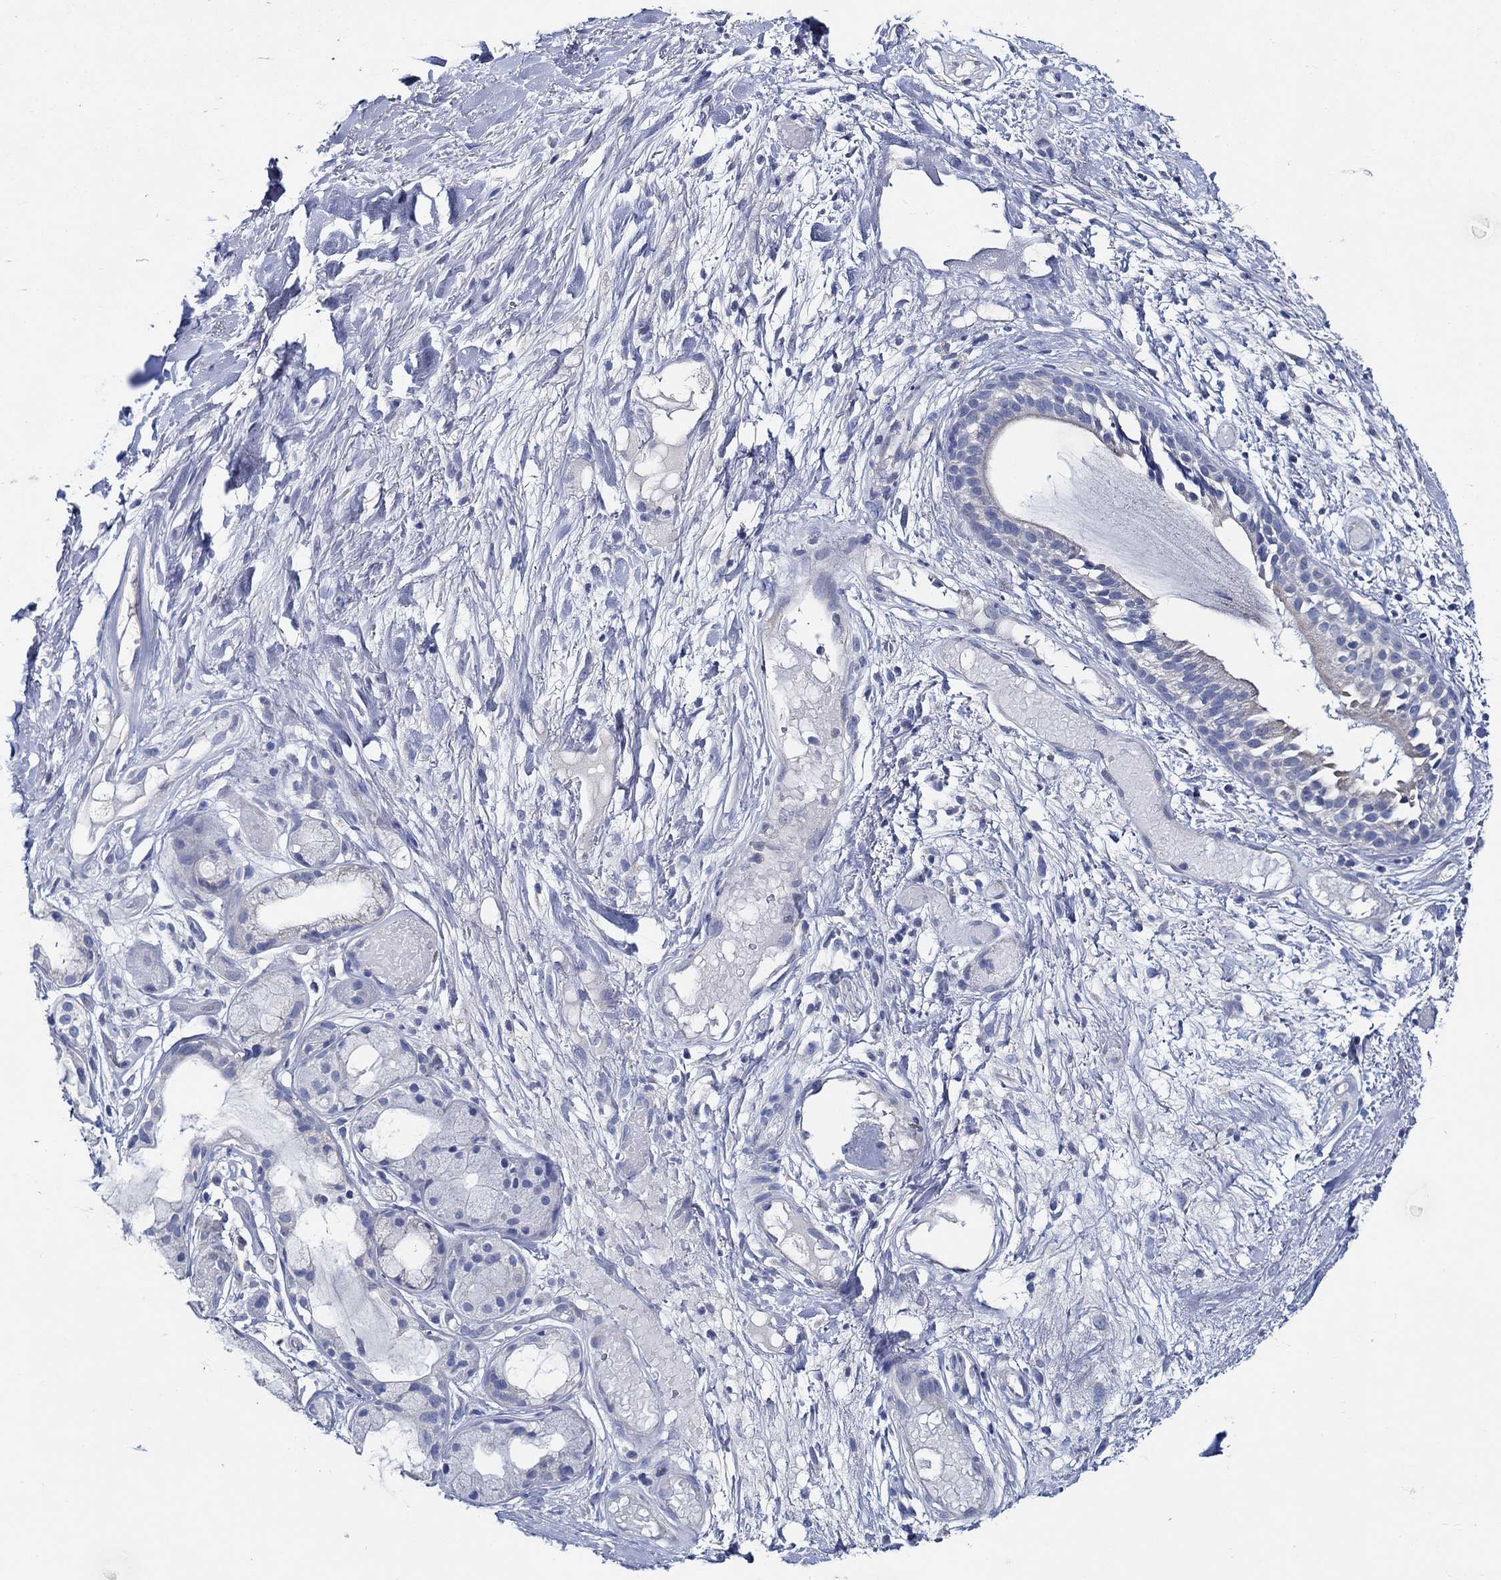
{"staining": {"intensity": "negative", "quantity": "none", "location": "none"}, "tissue": "soft tissue", "cell_type": "Fibroblasts", "image_type": "normal", "snomed": [{"axis": "morphology", "description": "Normal tissue, NOS"}, {"axis": "topography", "description": "Cartilage tissue"}], "caption": "Human soft tissue stained for a protein using IHC displays no staining in fibroblasts.", "gene": "SKOR1", "patient": {"sex": "male", "age": 62}}